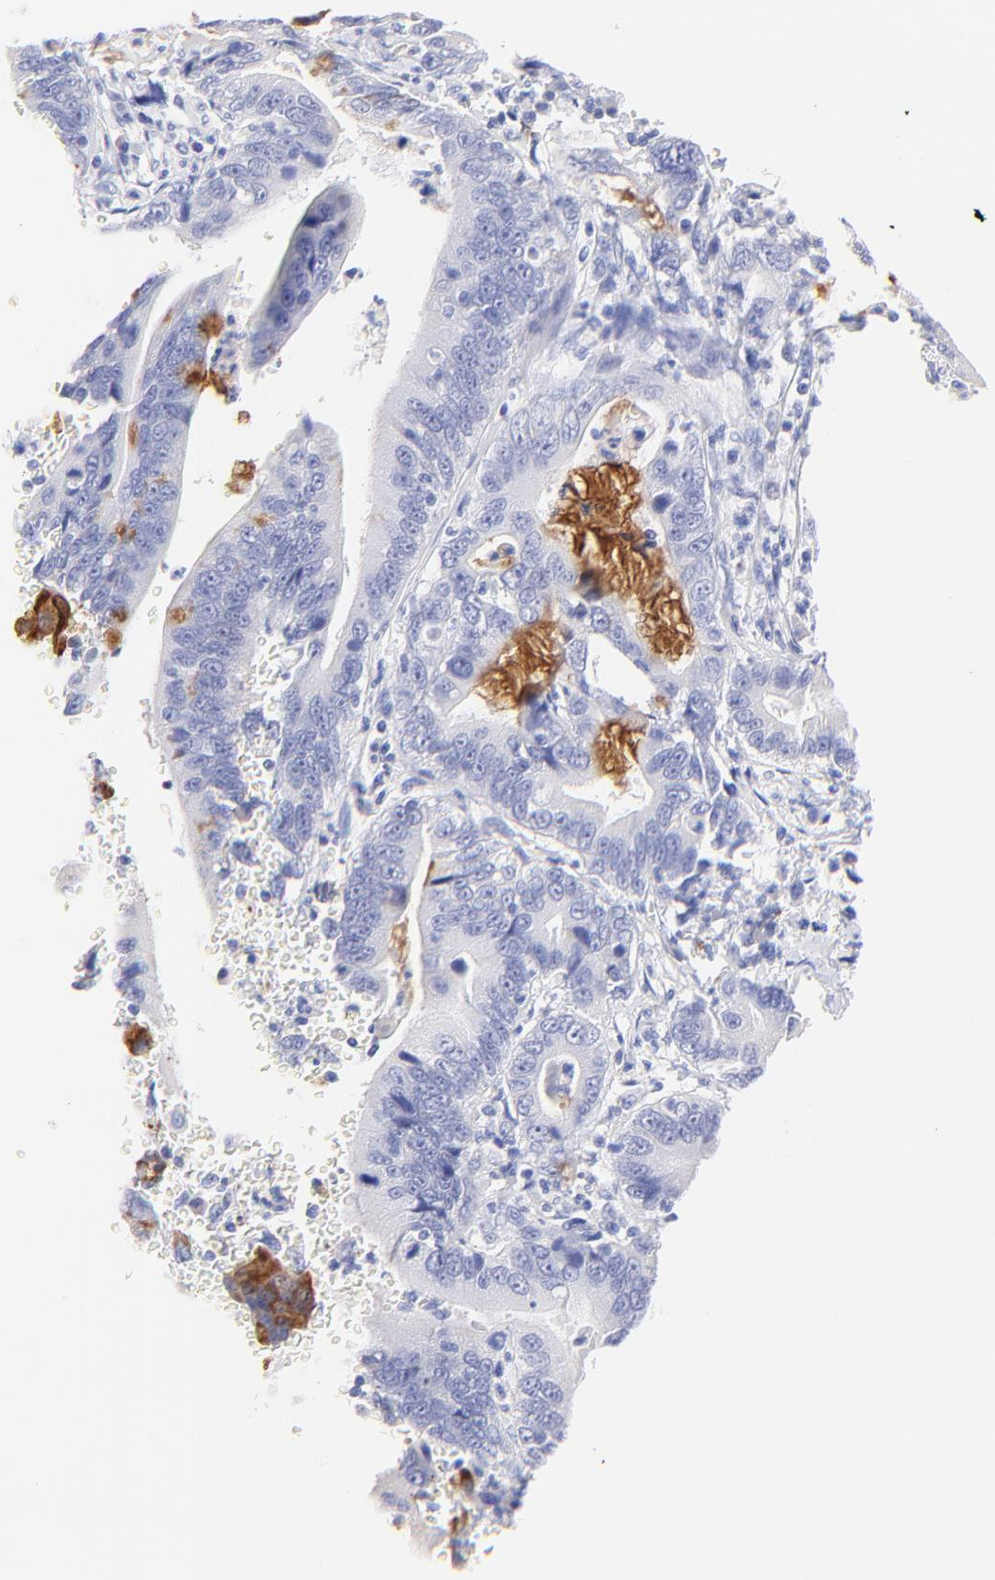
{"staining": {"intensity": "negative", "quantity": "none", "location": "none"}, "tissue": "stomach cancer", "cell_type": "Tumor cells", "image_type": "cancer", "snomed": [{"axis": "morphology", "description": "Adenocarcinoma, NOS"}, {"axis": "topography", "description": "Stomach, upper"}], "caption": "Stomach adenocarcinoma stained for a protein using immunohistochemistry (IHC) demonstrates no positivity tumor cells.", "gene": "RAB3A", "patient": {"sex": "male", "age": 63}}